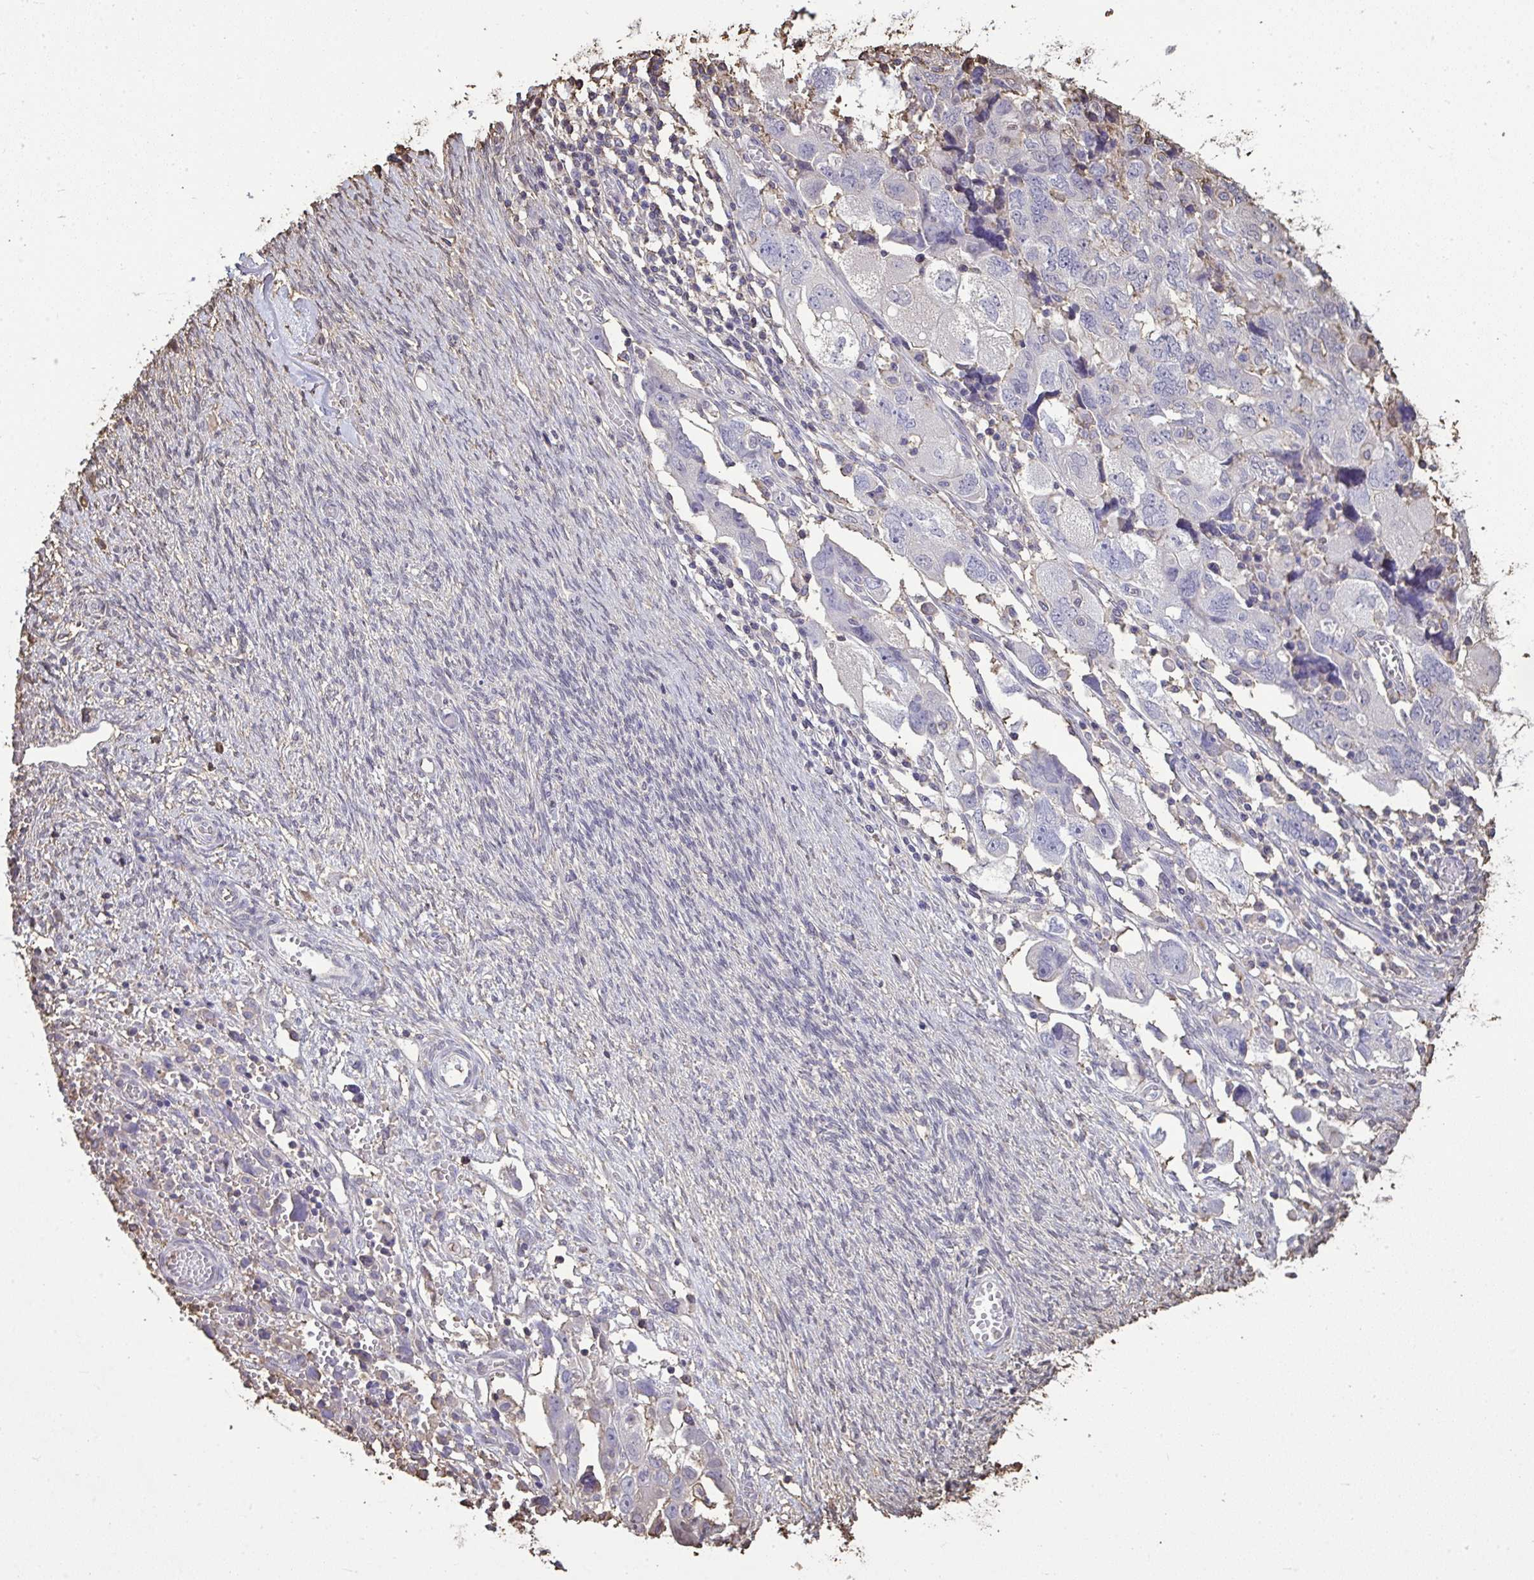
{"staining": {"intensity": "negative", "quantity": "none", "location": "none"}, "tissue": "ovarian cancer", "cell_type": "Tumor cells", "image_type": "cancer", "snomed": [{"axis": "morphology", "description": "Carcinoma, NOS"}, {"axis": "morphology", "description": "Cystadenocarcinoma, serous, NOS"}, {"axis": "topography", "description": "Ovary"}], "caption": "Protein analysis of ovarian serous cystadenocarcinoma exhibits no significant expression in tumor cells.", "gene": "ANXA5", "patient": {"sex": "female", "age": 69}}